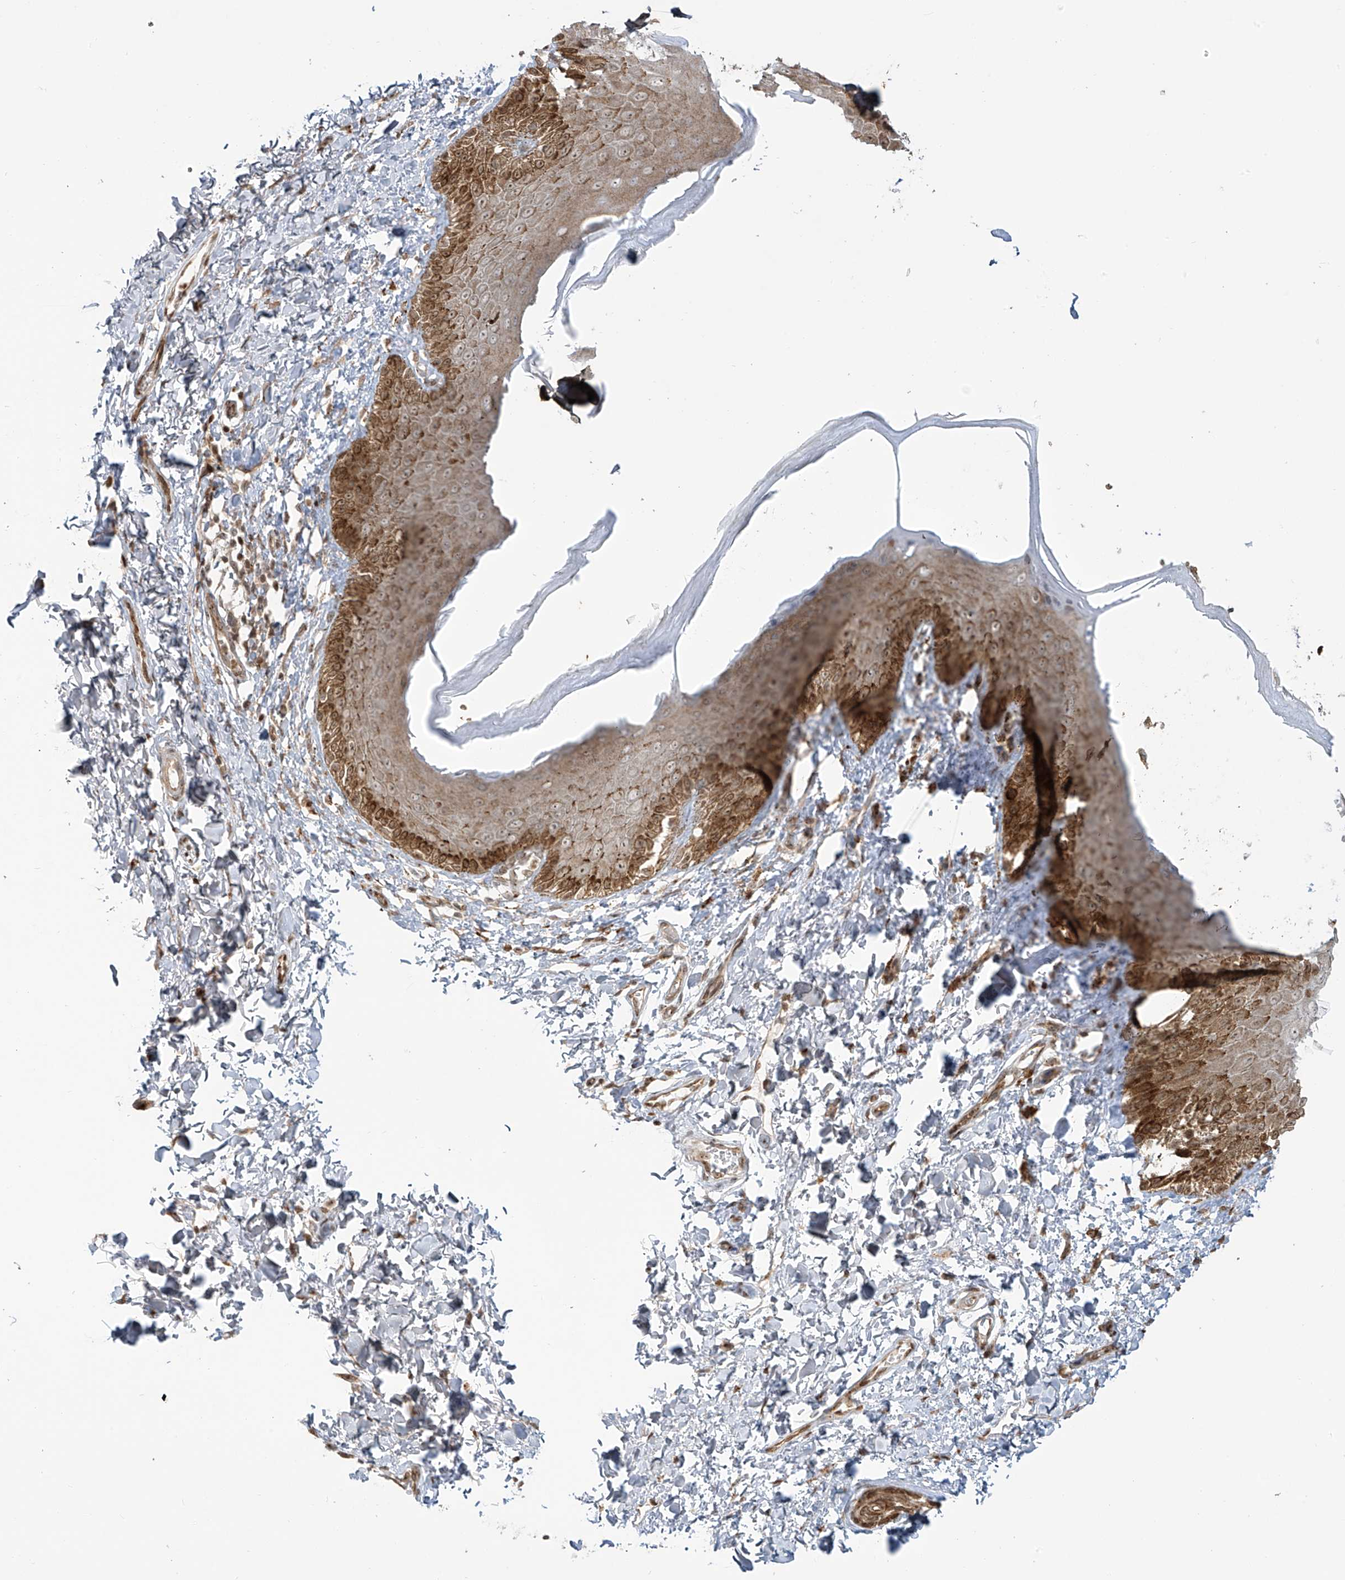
{"staining": {"intensity": "moderate", "quantity": ">75%", "location": "cytoplasmic/membranous"}, "tissue": "skin", "cell_type": "Epidermal cells", "image_type": "normal", "snomed": [{"axis": "morphology", "description": "Normal tissue, NOS"}, {"axis": "topography", "description": "Anal"}], "caption": "Moderate cytoplasmic/membranous protein staining is seen in approximately >75% of epidermal cells in skin.", "gene": "VMP1", "patient": {"sex": "male", "age": 44}}